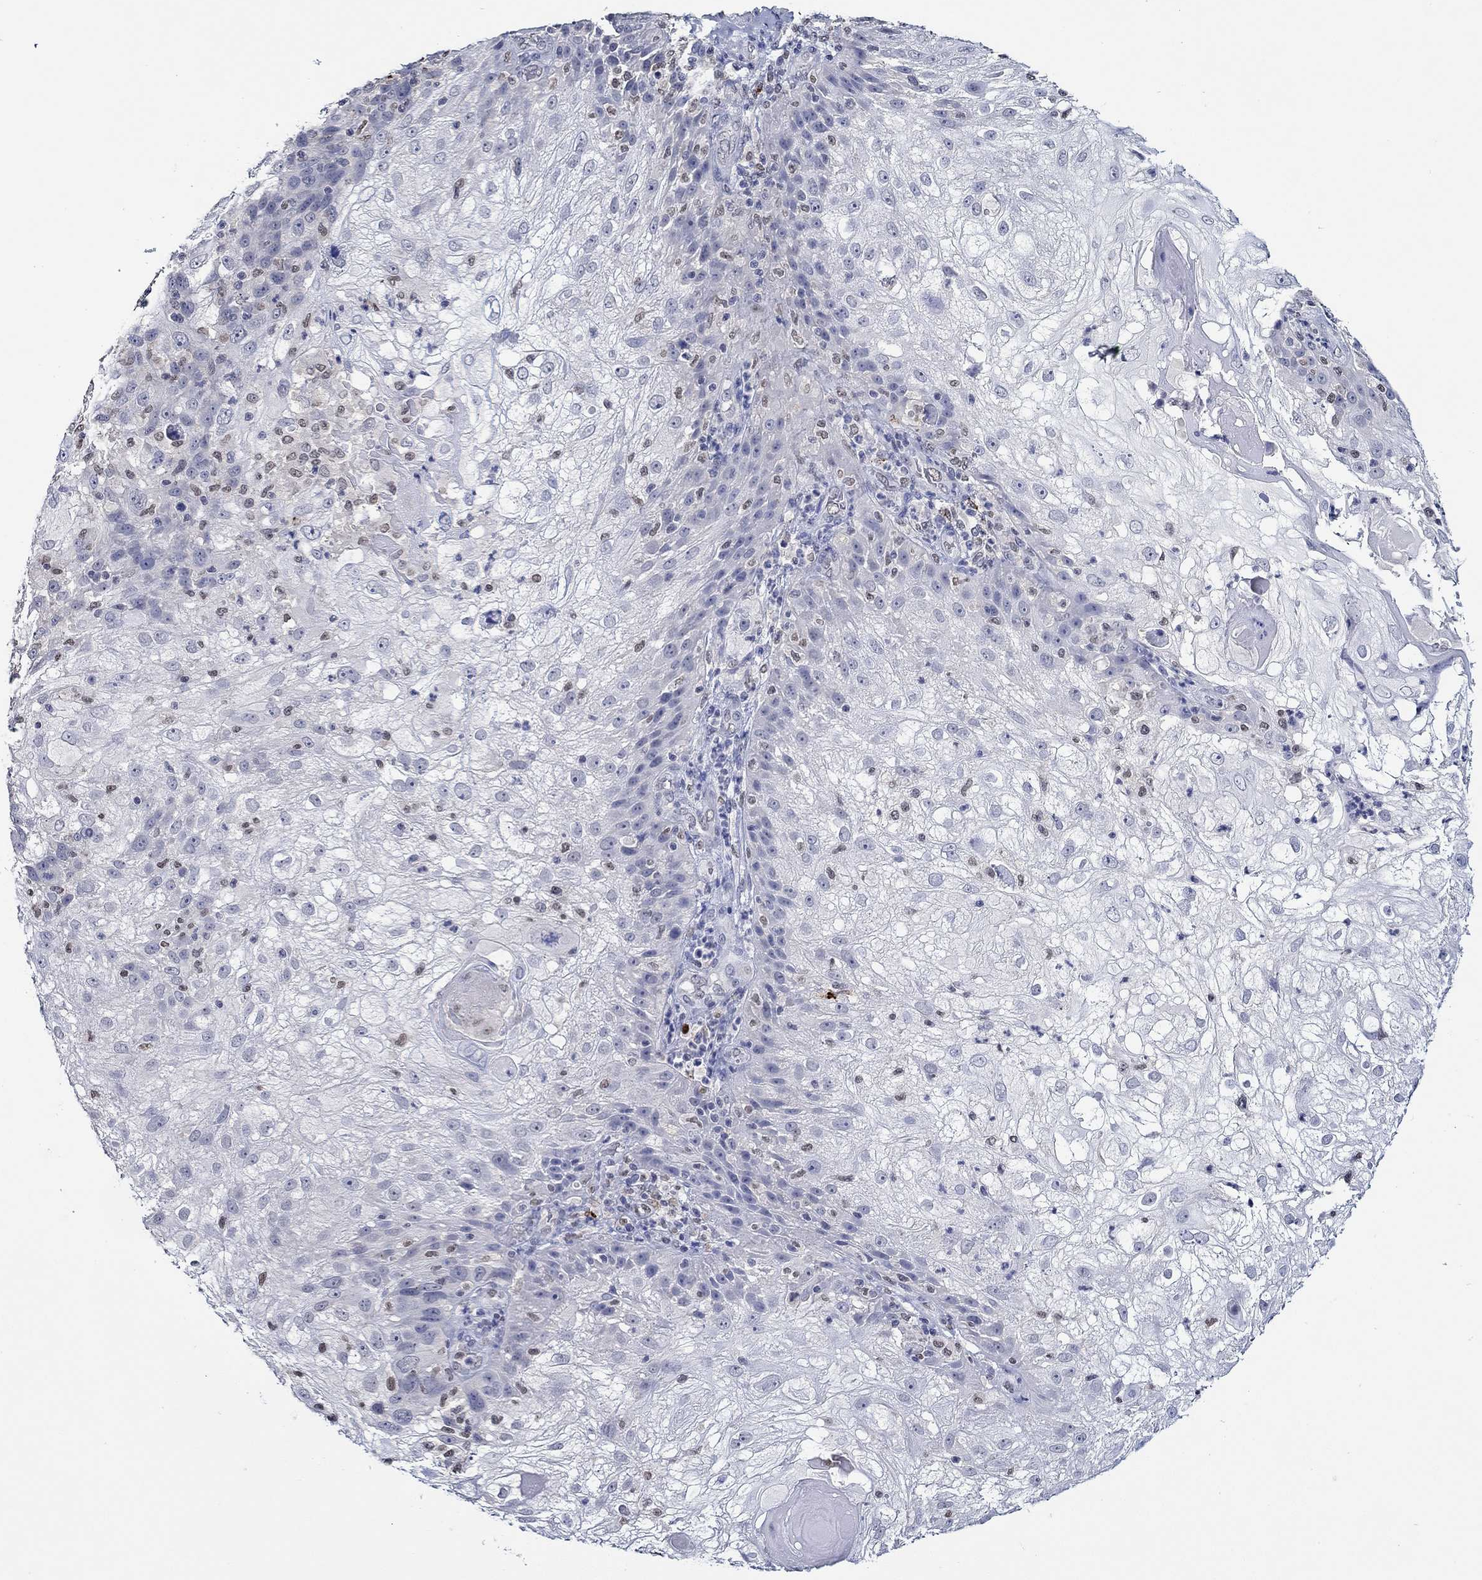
{"staining": {"intensity": "negative", "quantity": "none", "location": "none"}, "tissue": "skin cancer", "cell_type": "Tumor cells", "image_type": "cancer", "snomed": [{"axis": "morphology", "description": "Normal tissue, NOS"}, {"axis": "morphology", "description": "Squamous cell carcinoma, NOS"}, {"axis": "topography", "description": "Skin"}], "caption": "High power microscopy micrograph of an IHC image of skin cancer (squamous cell carcinoma), revealing no significant expression in tumor cells. (Immunohistochemistry, brightfield microscopy, high magnification).", "gene": "GATA2", "patient": {"sex": "female", "age": 83}}